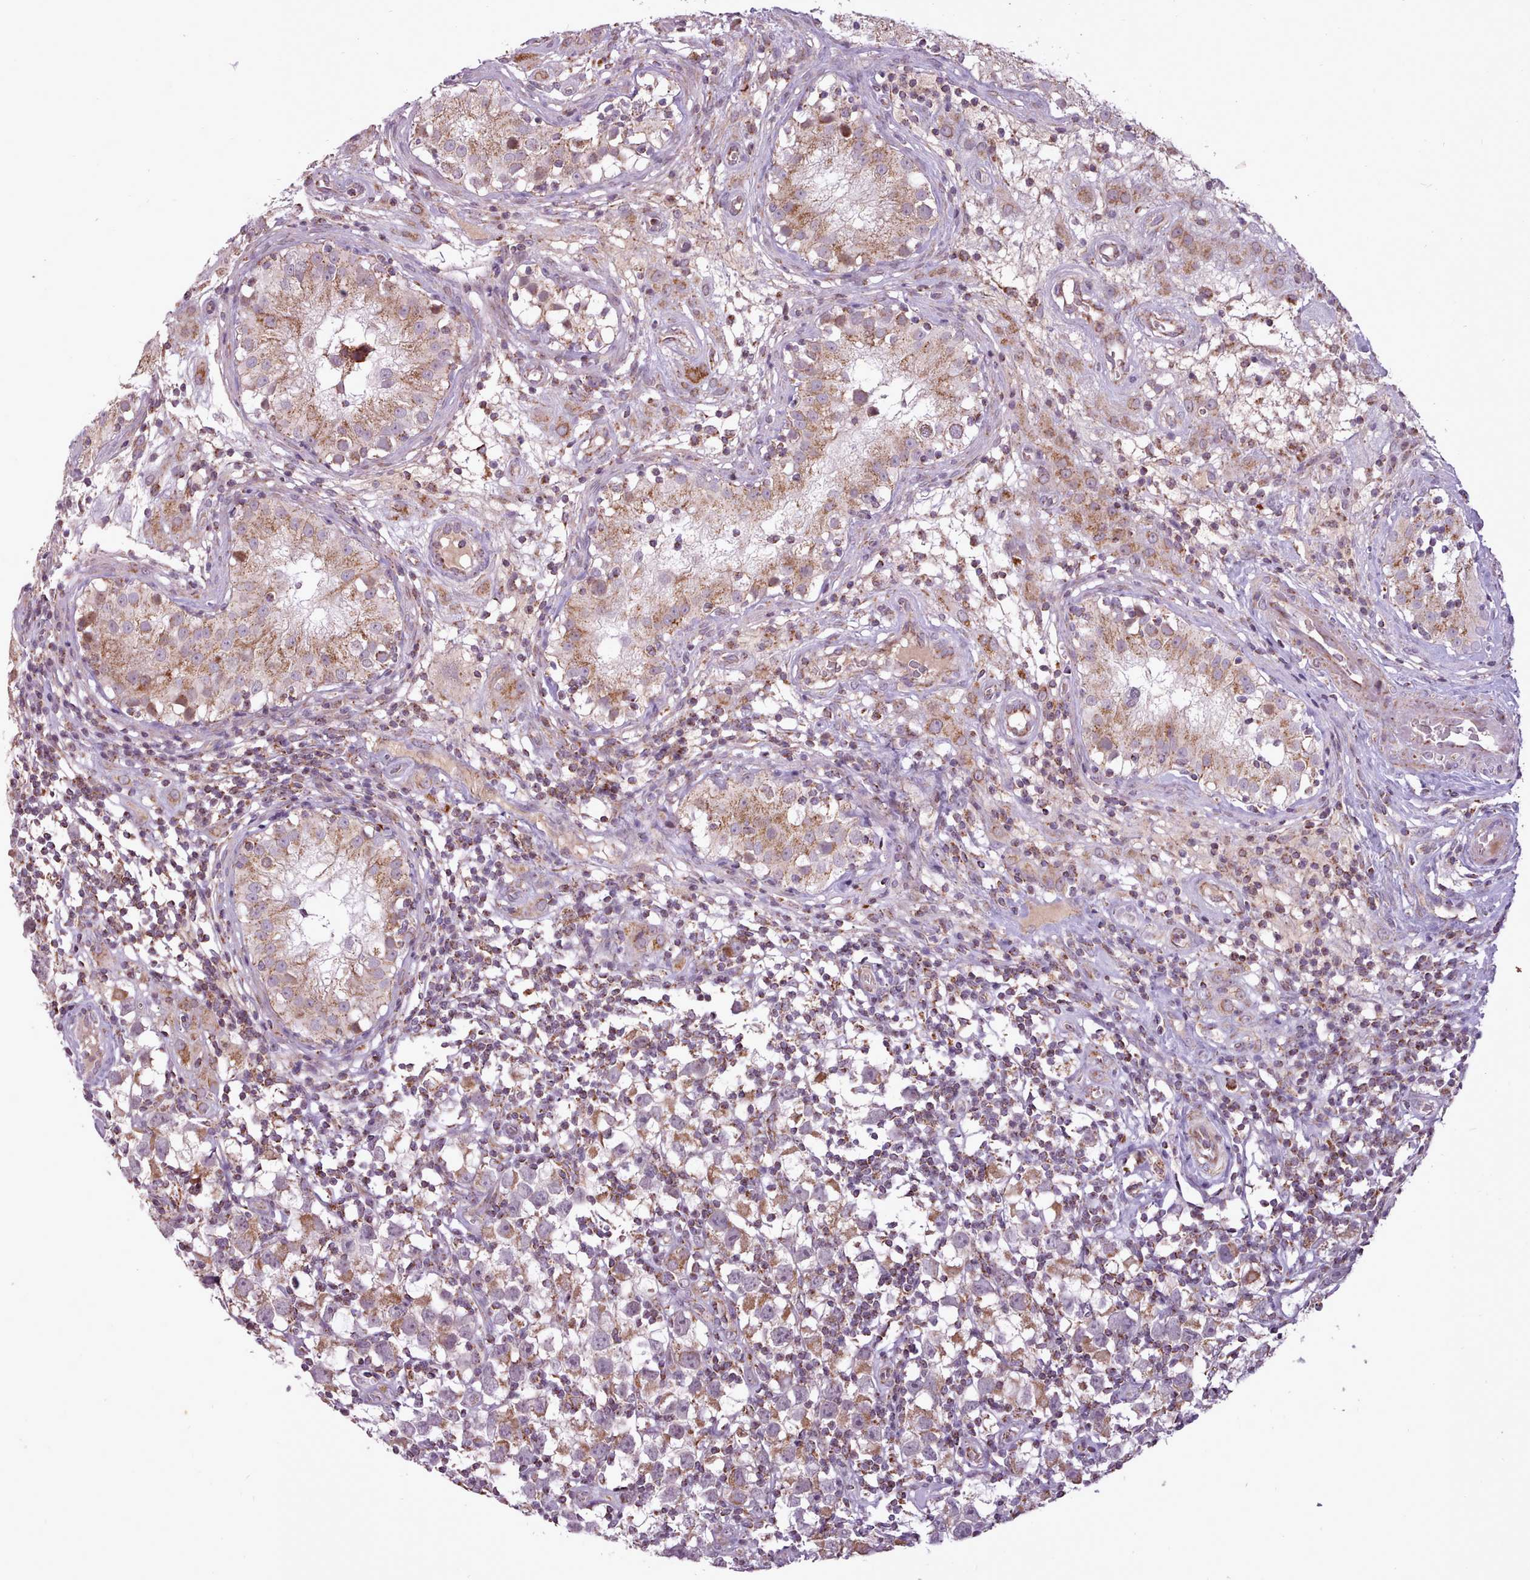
{"staining": {"intensity": "moderate", "quantity": ">75%", "location": "cytoplasmic/membranous"}, "tissue": "testis cancer", "cell_type": "Tumor cells", "image_type": "cancer", "snomed": [{"axis": "morphology", "description": "Seminoma, NOS"}, {"axis": "morphology", "description": "Carcinoma, Embryonal, NOS"}, {"axis": "topography", "description": "Testis"}], "caption": "Approximately >75% of tumor cells in testis cancer (embryonal carcinoma) show moderate cytoplasmic/membranous protein staining as visualized by brown immunohistochemical staining.", "gene": "LIN7C", "patient": {"sex": "male", "age": 29}}